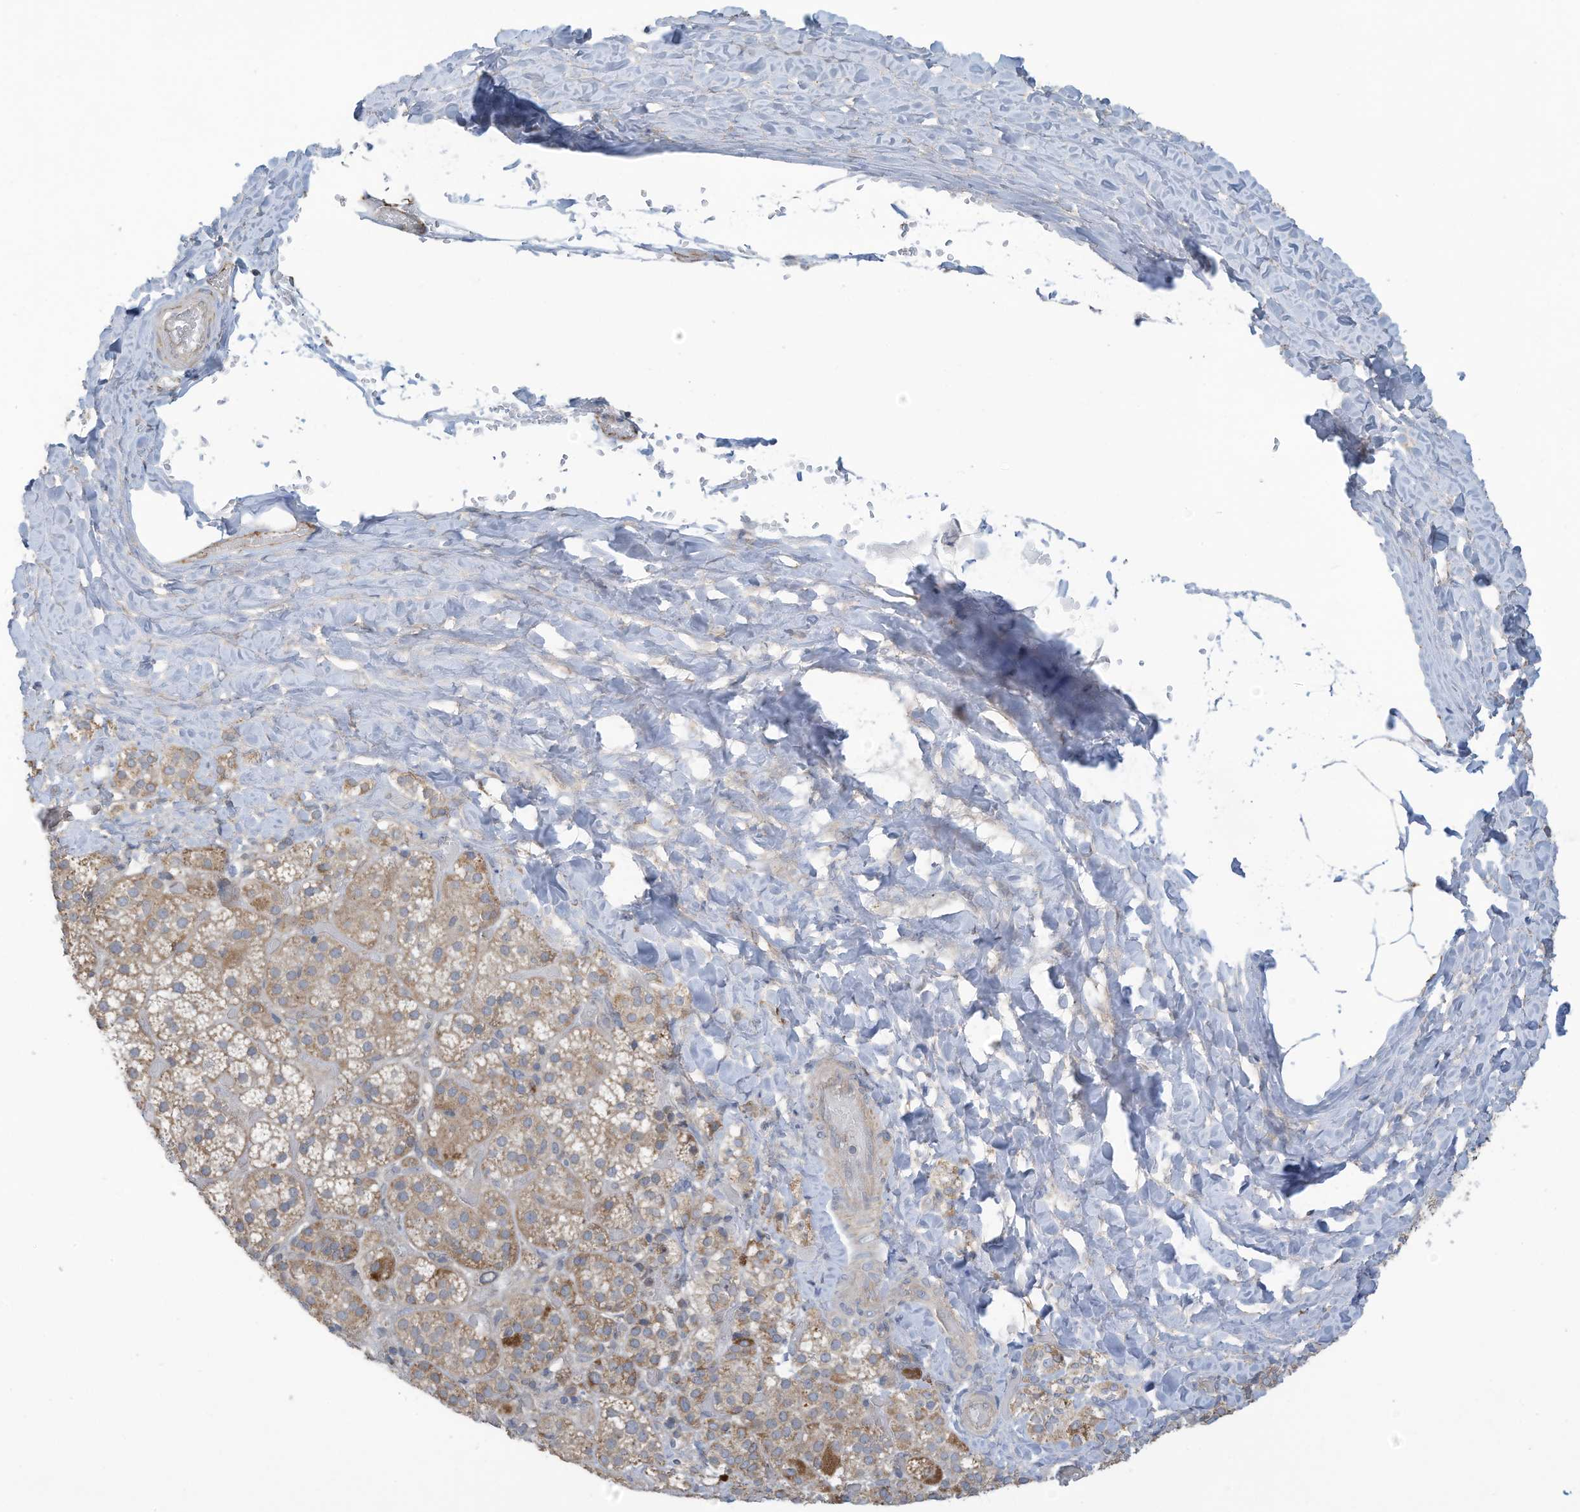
{"staining": {"intensity": "moderate", "quantity": "25%-75%", "location": "cytoplasmic/membranous"}, "tissue": "adrenal gland", "cell_type": "Glandular cells", "image_type": "normal", "snomed": [{"axis": "morphology", "description": "Normal tissue, NOS"}, {"axis": "topography", "description": "Adrenal gland"}], "caption": "Adrenal gland stained with immunohistochemistry (IHC) displays moderate cytoplasmic/membranous positivity in approximately 25%-75% of glandular cells.", "gene": "SCGB1D2", "patient": {"sex": "female", "age": 59}}